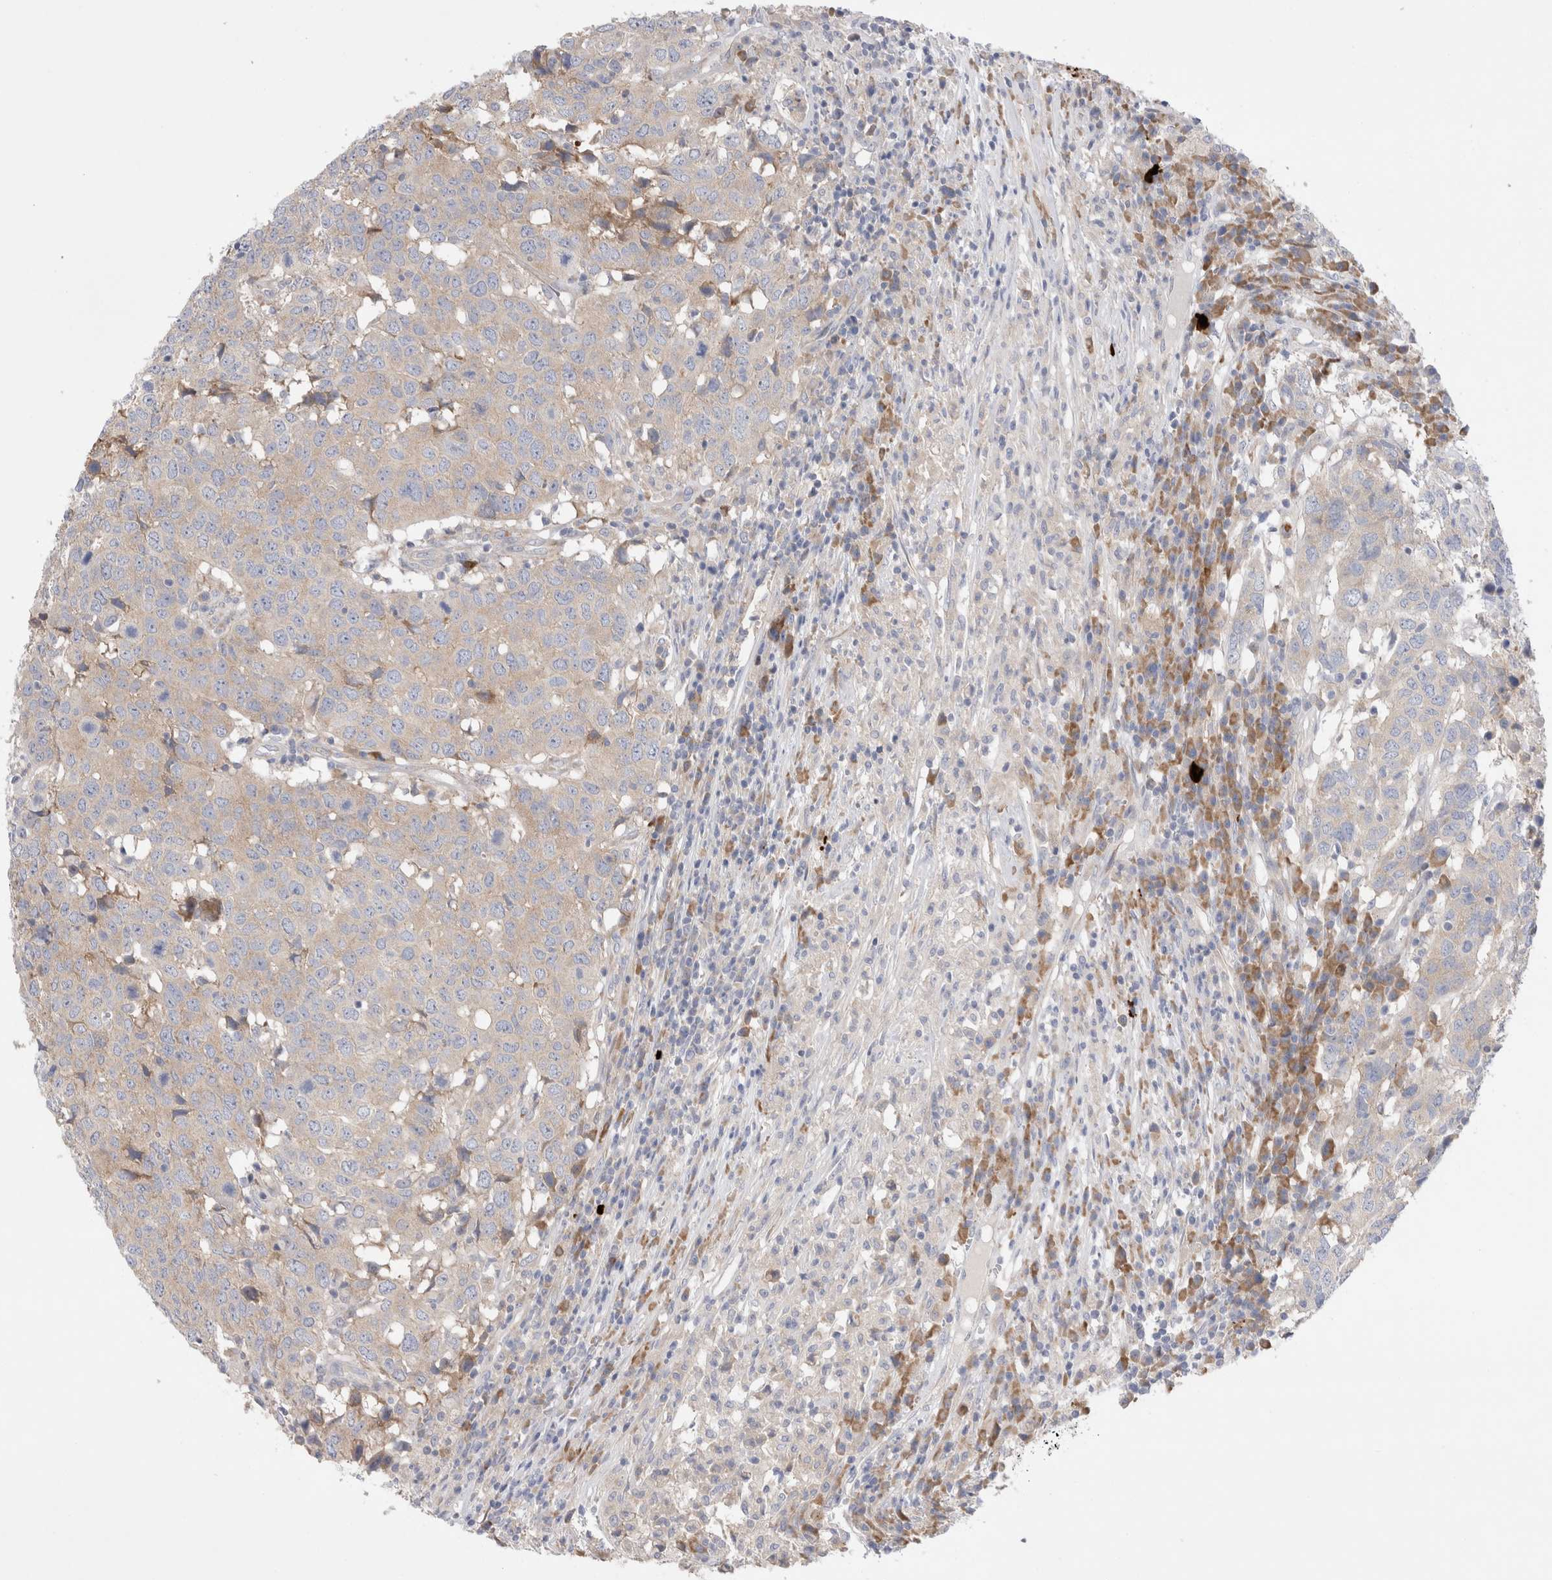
{"staining": {"intensity": "weak", "quantity": "<25%", "location": "cytoplasmic/membranous"}, "tissue": "head and neck cancer", "cell_type": "Tumor cells", "image_type": "cancer", "snomed": [{"axis": "morphology", "description": "Squamous cell carcinoma, NOS"}, {"axis": "topography", "description": "Head-Neck"}], "caption": "Image shows no protein positivity in tumor cells of head and neck cancer tissue.", "gene": "RBM12B", "patient": {"sex": "male", "age": 66}}